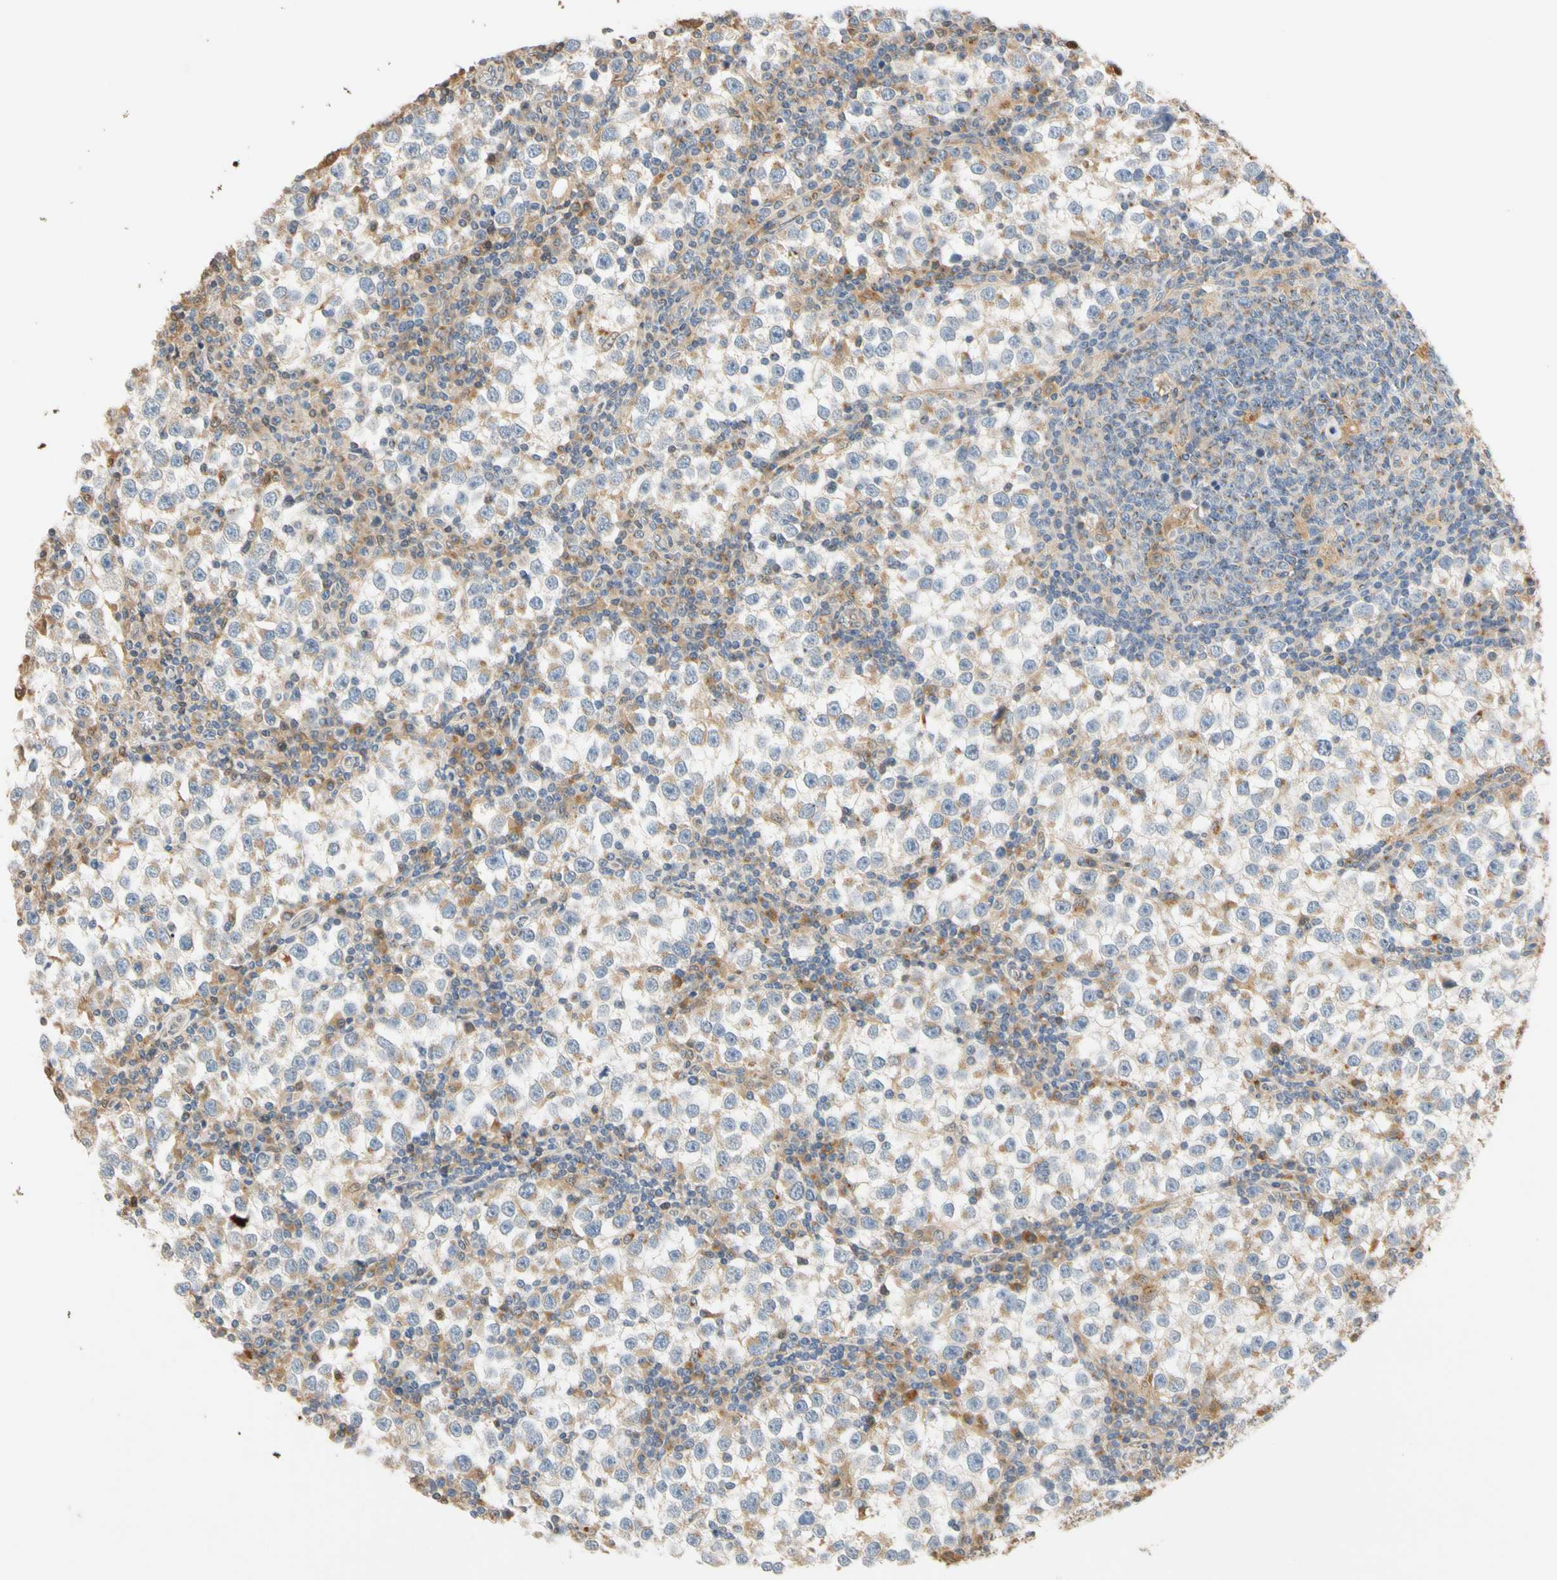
{"staining": {"intensity": "moderate", "quantity": "<25%", "location": "cytoplasmic/membranous"}, "tissue": "testis cancer", "cell_type": "Tumor cells", "image_type": "cancer", "snomed": [{"axis": "morphology", "description": "Seminoma, NOS"}, {"axis": "topography", "description": "Testis"}], "caption": "IHC (DAB (3,3'-diaminobenzidine)) staining of testis cancer demonstrates moderate cytoplasmic/membranous protein positivity in about <25% of tumor cells.", "gene": "GPSM2", "patient": {"sex": "male", "age": 65}}